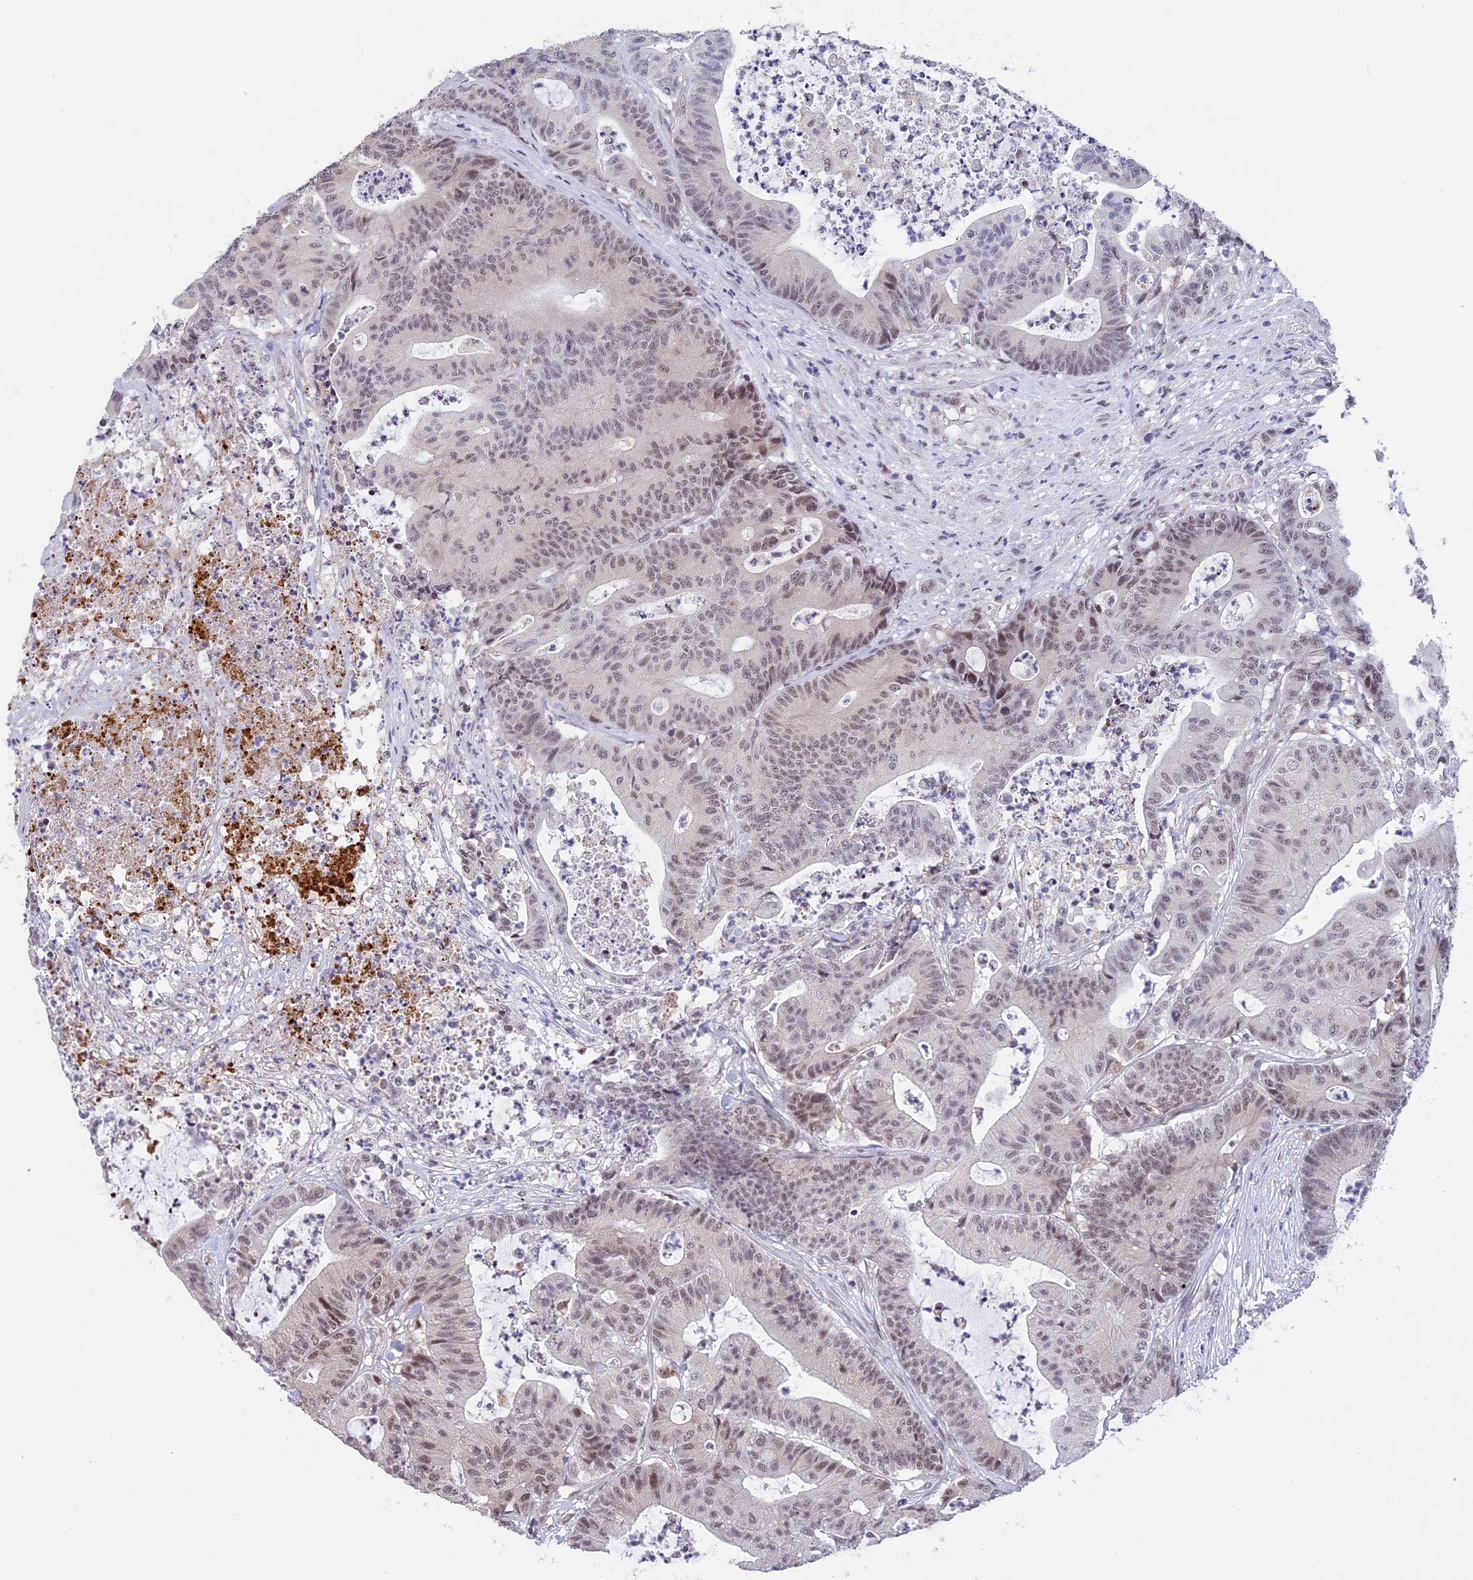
{"staining": {"intensity": "weak", "quantity": "<25%", "location": "nuclear"}, "tissue": "colorectal cancer", "cell_type": "Tumor cells", "image_type": "cancer", "snomed": [{"axis": "morphology", "description": "Adenocarcinoma, NOS"}, {"axis": "topography", "description": "Colon"}], "caption": "Immunohistochemistry (IHC) of human colorectal cancer (adenocarcinoma) exhibits no positivity in tumor cells.", "gene": "POLR2C", "patient": {"sex": "female", "age": 84}}